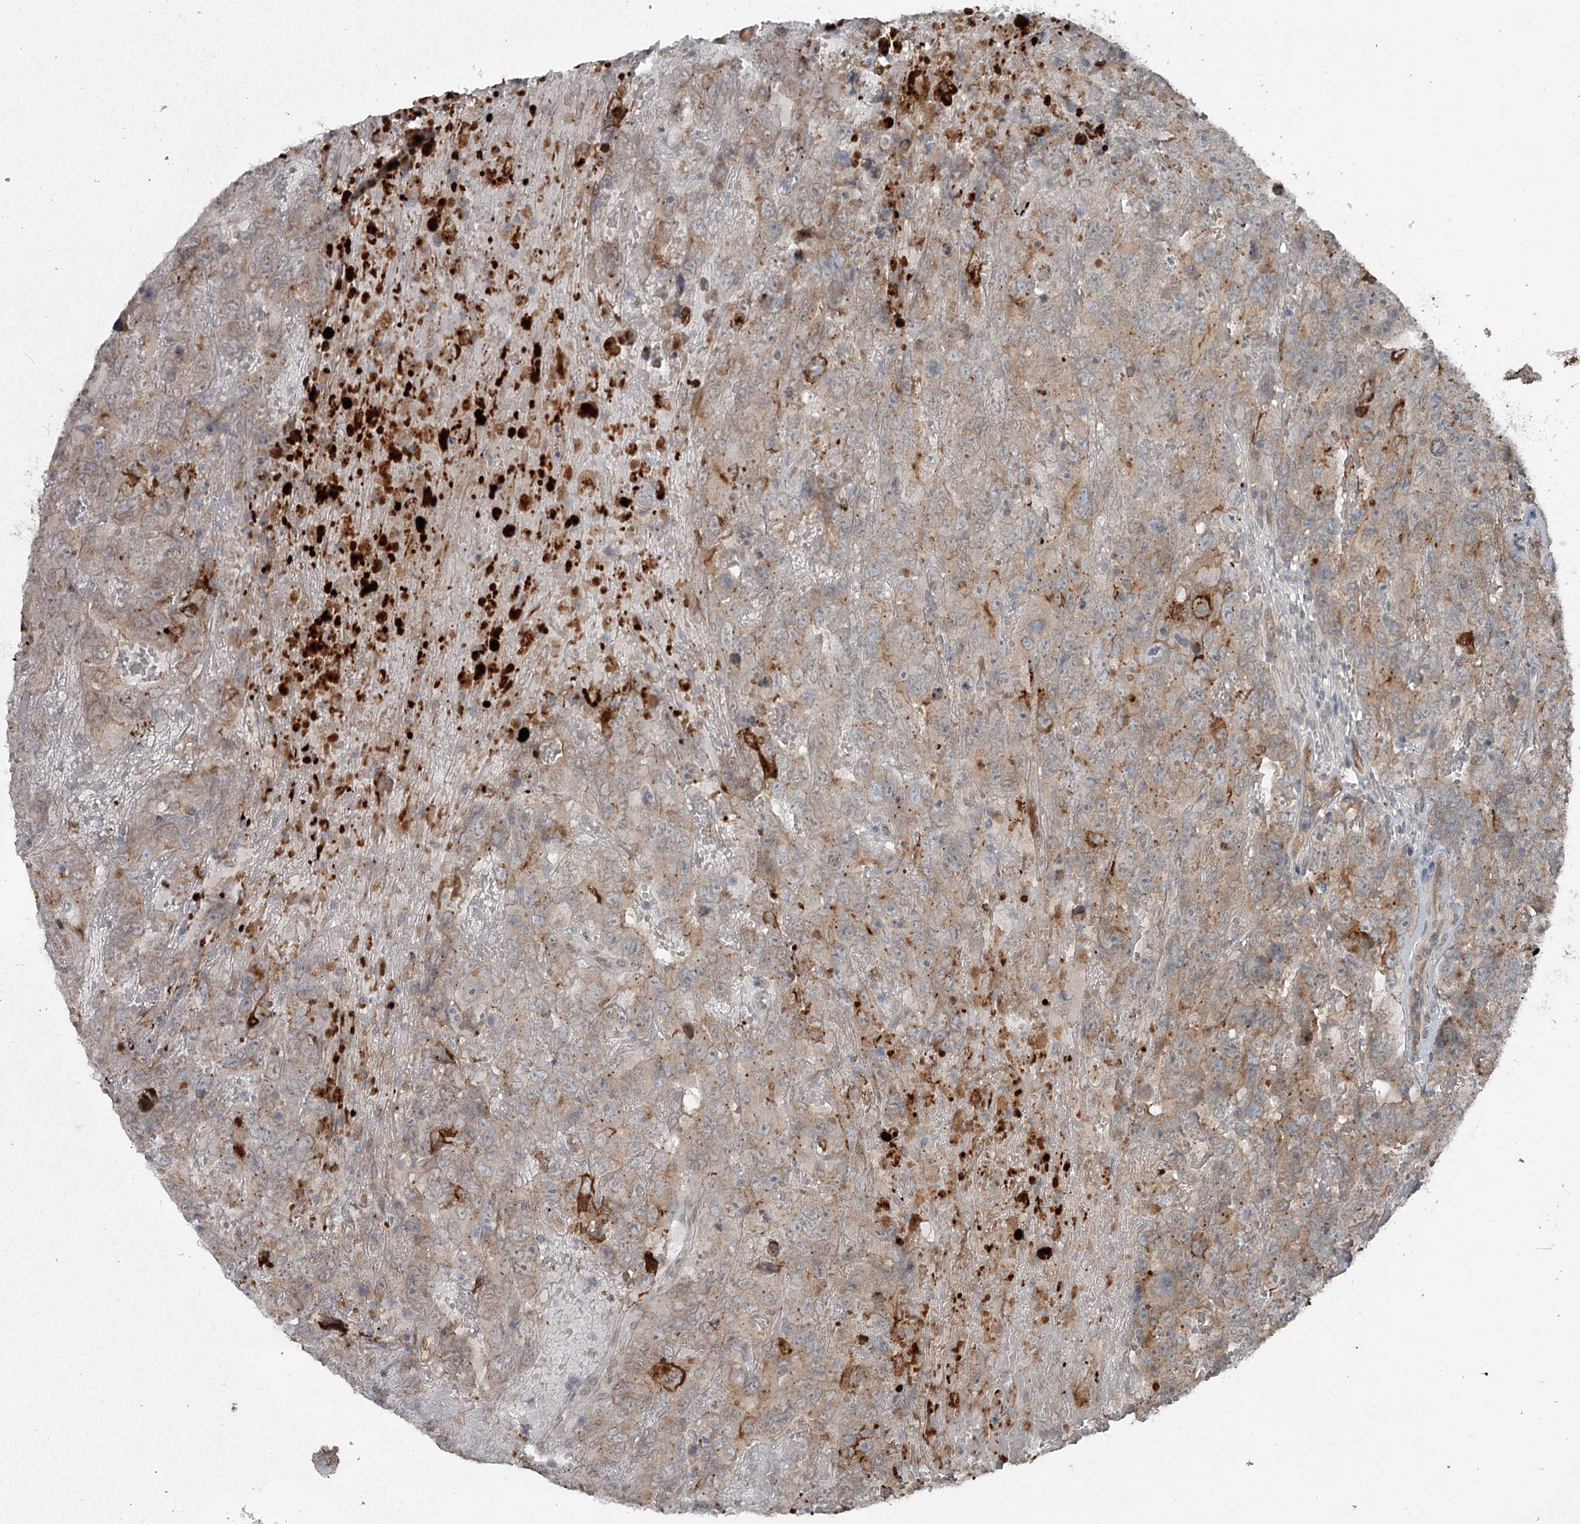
{"staining": {"intensity": "weak", "quantity": "<25%", "location": "cytoplasmic/membranous"}, "tissue": "testis cancer", "cell_type": "Tumor cells", "image_type": "cancer", "snomed": [{"axis": "morphology", "description": "Carcinoma, Embryonal, NOS"}, {"axis": "topography", "description": "Testis"}], "caption": "Tumor cells are negative for protein expression in human testis embryonal carcinoma.", "gene": "SLC39A8", "patient": {"sex": "male", "age": 45}}